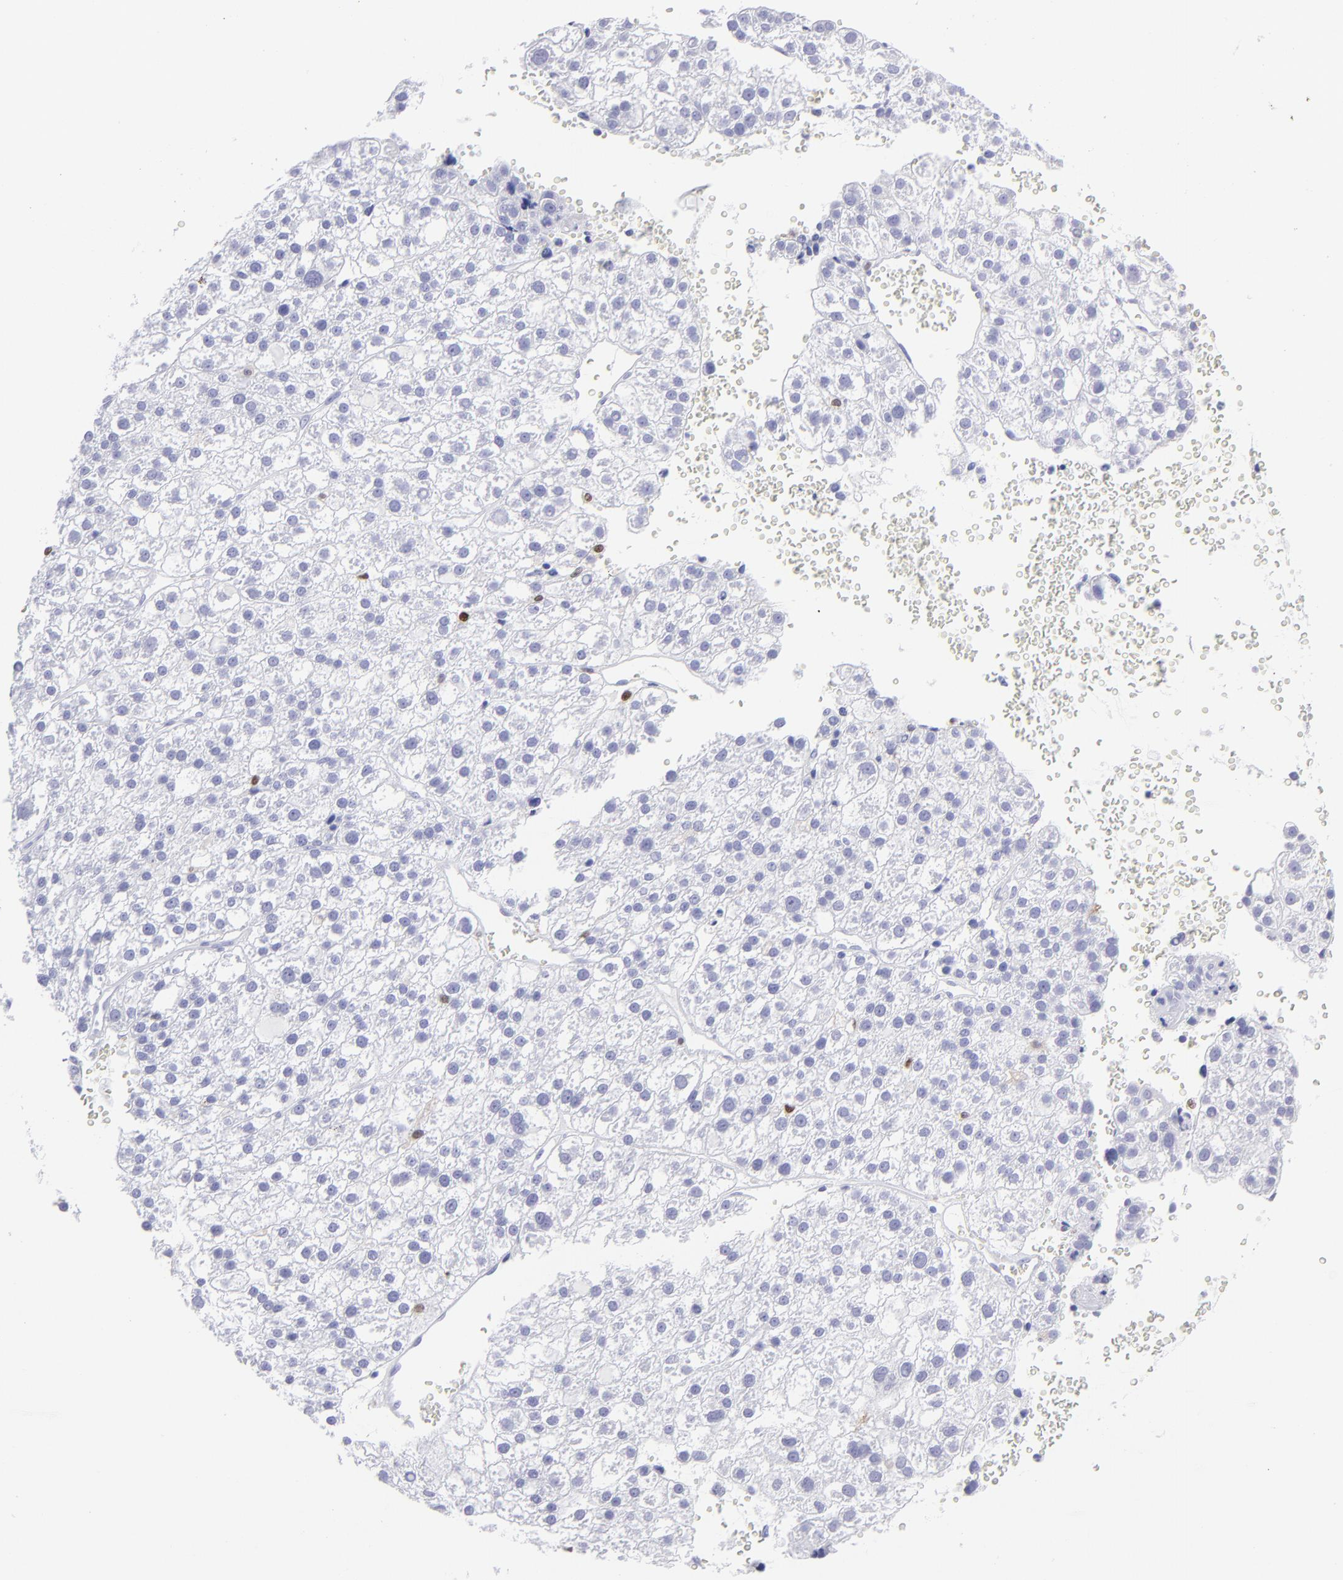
{"staining": {"intensity": "negative", "quantity": "none", "location": "none"}, "tissue": "liver cancer", "cell_type": "Tumor cells", "image_type": "cancer", "snomed": [{"axis": "morphology", "description": "Carcinoma, Hepatocellular, NOS"}, {"axis": "topography", "description": "Liver"}], "caption": "High power microscopy image of an IHC histopathology image of hepatocellular carcinoma (liver), revealing no significant expression in tumor cells. The staining is performed using DAB (3,3'-diaminobenzidine) brown chromogen with nuclei counter-stained in using hematoxylin.", "gene": "MITF", "patient": {"sex": "female", "age": 85}}